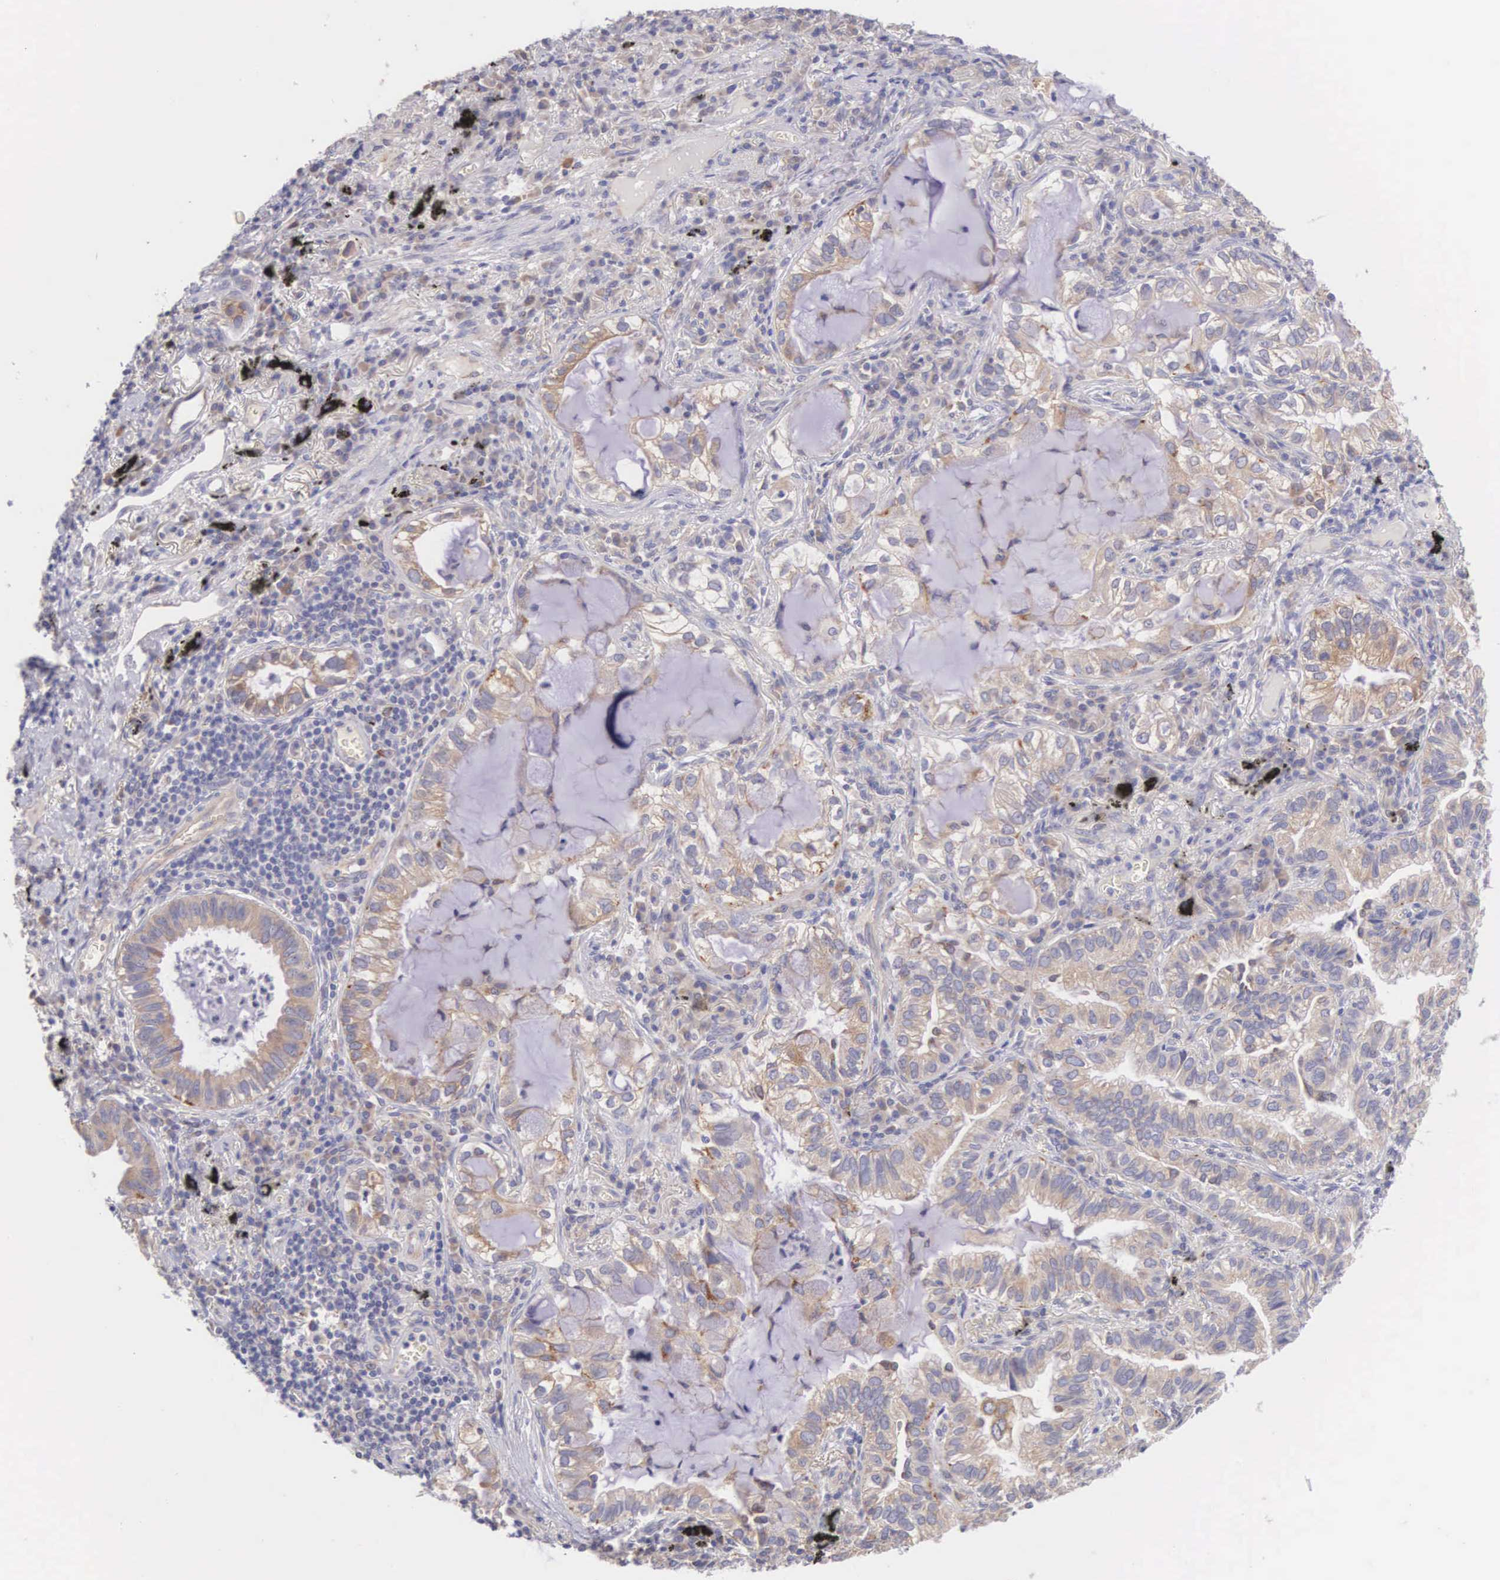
{"staining": {"intensity": "weak", "quantity": ">75%", "location": "cytoplasmic/membranous"}, "tissue": "lung cancer", "cell_type": "Tumor cells", "image_type": "cancer", "snomed": [{"axis": "morphology", "description": "Adenocarcinoma, NOS"}, {"axis": "topography", "description": "Lung"}], "caption": "Lung cancer (adenocarcinoma) stained with a brown dye exhibits weak cytoplasmic/membranous positive positivity in approximately >75% of tumor cells.", "gene": "NSDHL", "patient": {"sex": "female", "age": 50}}